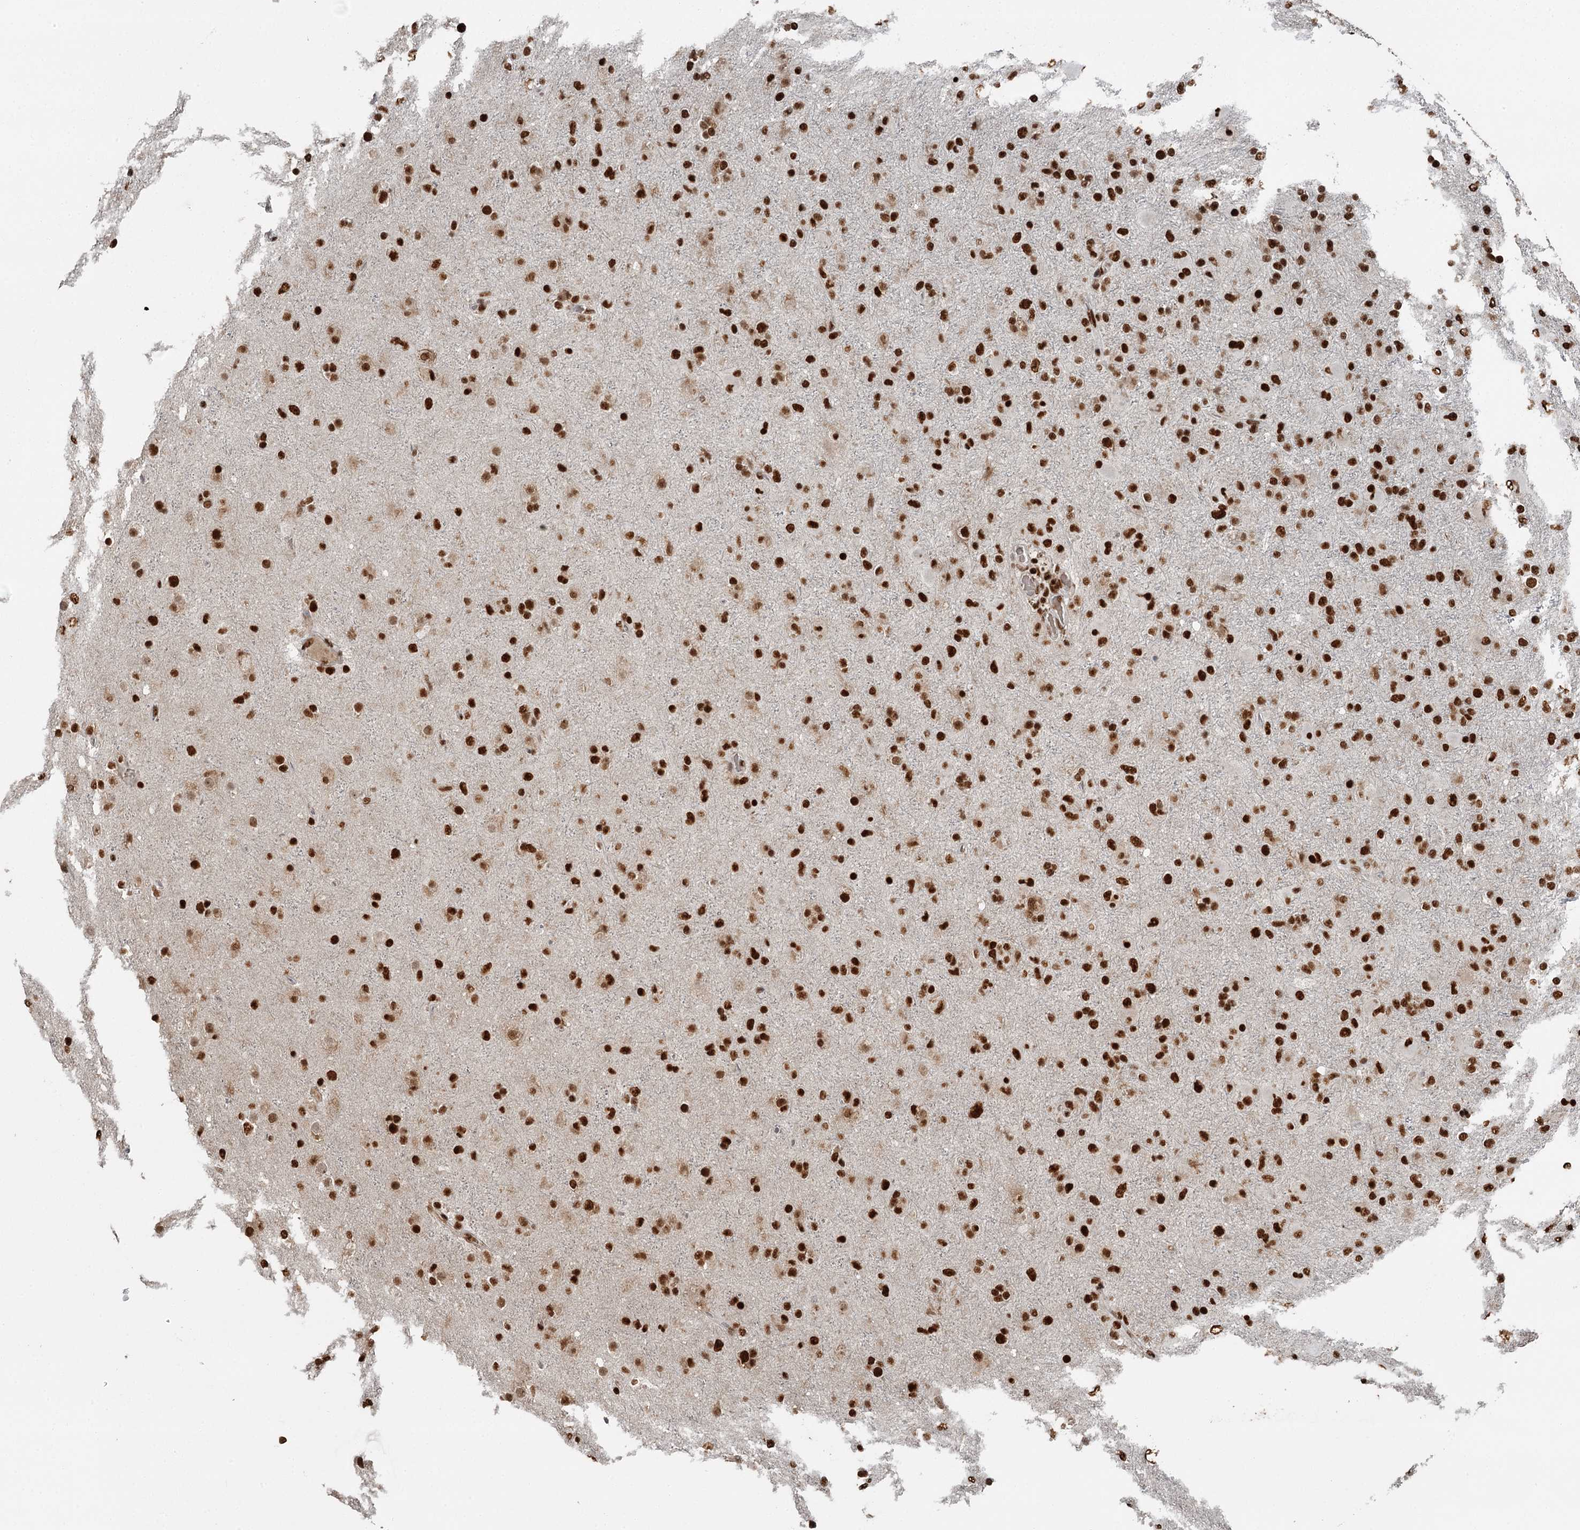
{"staining": {"intensity": "strong", "quantity": ">75%", "location": "nuclear"}, "tissue": "glioma", "cell_type": "Tumor cells", "image_type": "cancer", "snomed": [{"axis": "morphology", "description": "Glioma, malignant, Low grade"}, {"axis": "topography", "description": "Brain"}], "caption": "Glioma was stained to show a protein in brown. There is high levels of strong nuclear positivity in about >75% of tumor cells.", "gene": "RBBP7", "patient": {"sex": "male", "age": 65}}